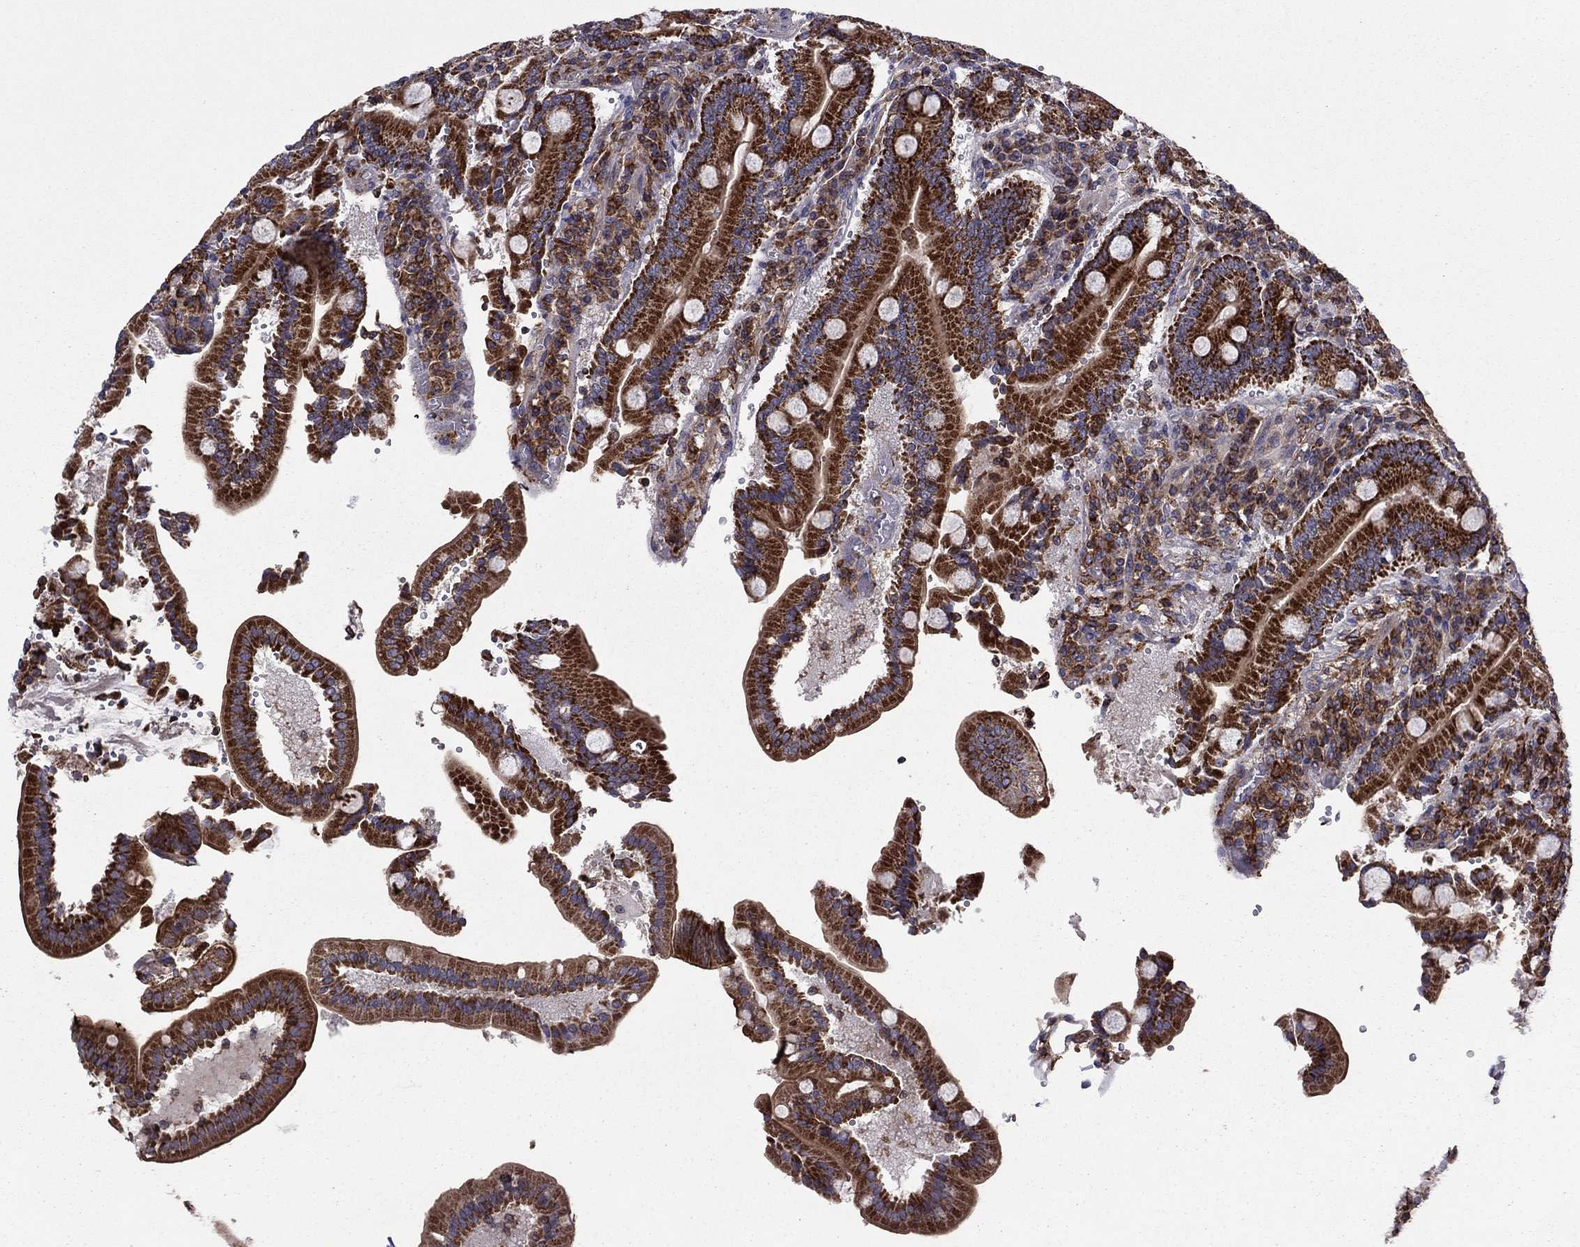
{"staining": {"intensity": "strong", "quantity": "25%-75%", "location": "cytoplasmic/membranous"}, "tissue": "duodenum", "cell_type": "Glandular cells", "image_type": "normal", "snomed": [{"axis": "morphology", "description": "Normal tissue, NOS"}, {"axis": "topography", "description": "Duodenum"}], "caption": "A high amount of strong cytoplasmic/membranous positivity is appreciated in approximately 25%-75% of glandular cells in normal duodenum.", "gene": "ALG6", "patient": {"sex": "female", "age": 62}}